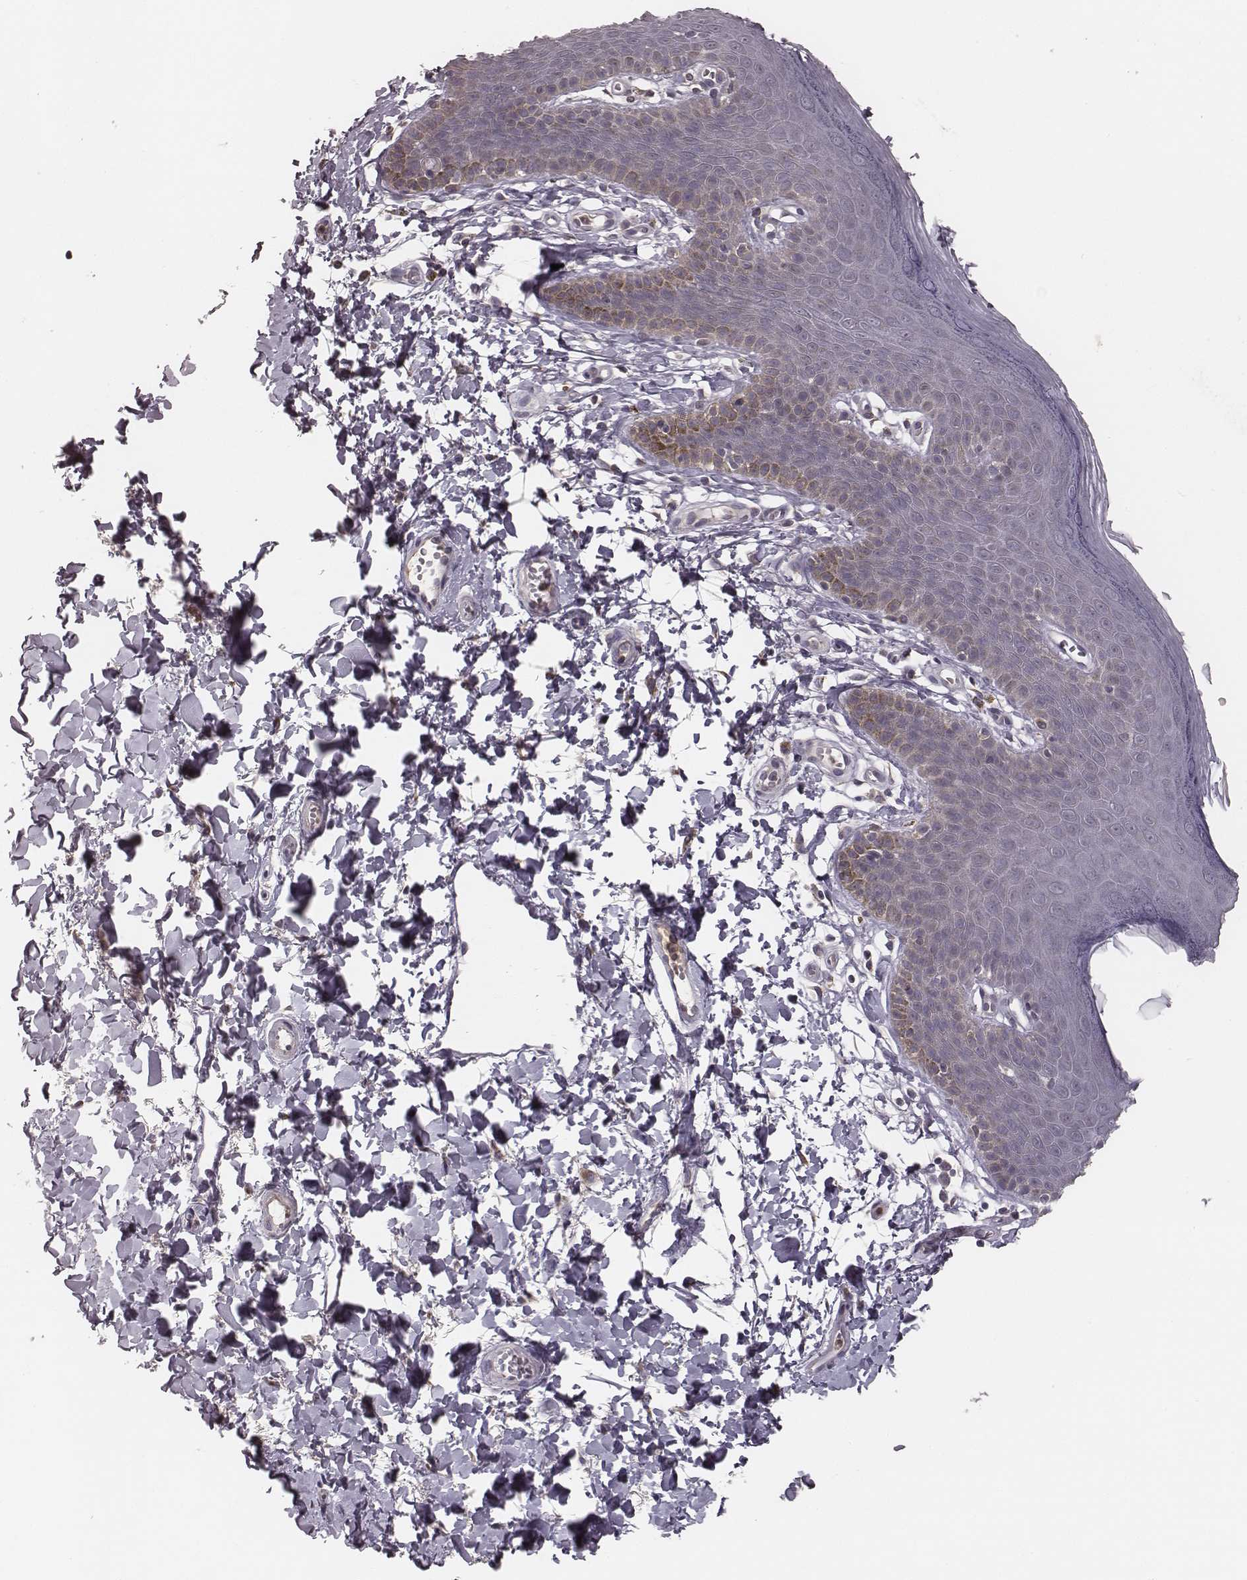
{"staining": {"intensity": "negative", "quantity": "none", "location": "none"}, "tissue": "skin", "cell_type": "Epidermal cells", "image_type": "normal", "snomed": [{"axis": "morphology", "description": "Normal tissue, NOS"}, {"axis": "topography", "description": "Anal"}], "caption": "An image of skin stained for a protein displays no brown staining in epidermal cells. Nuclei are stained in blue.", "gene": "P2RX5", "patient": {"sex": "male", "age": 53}}